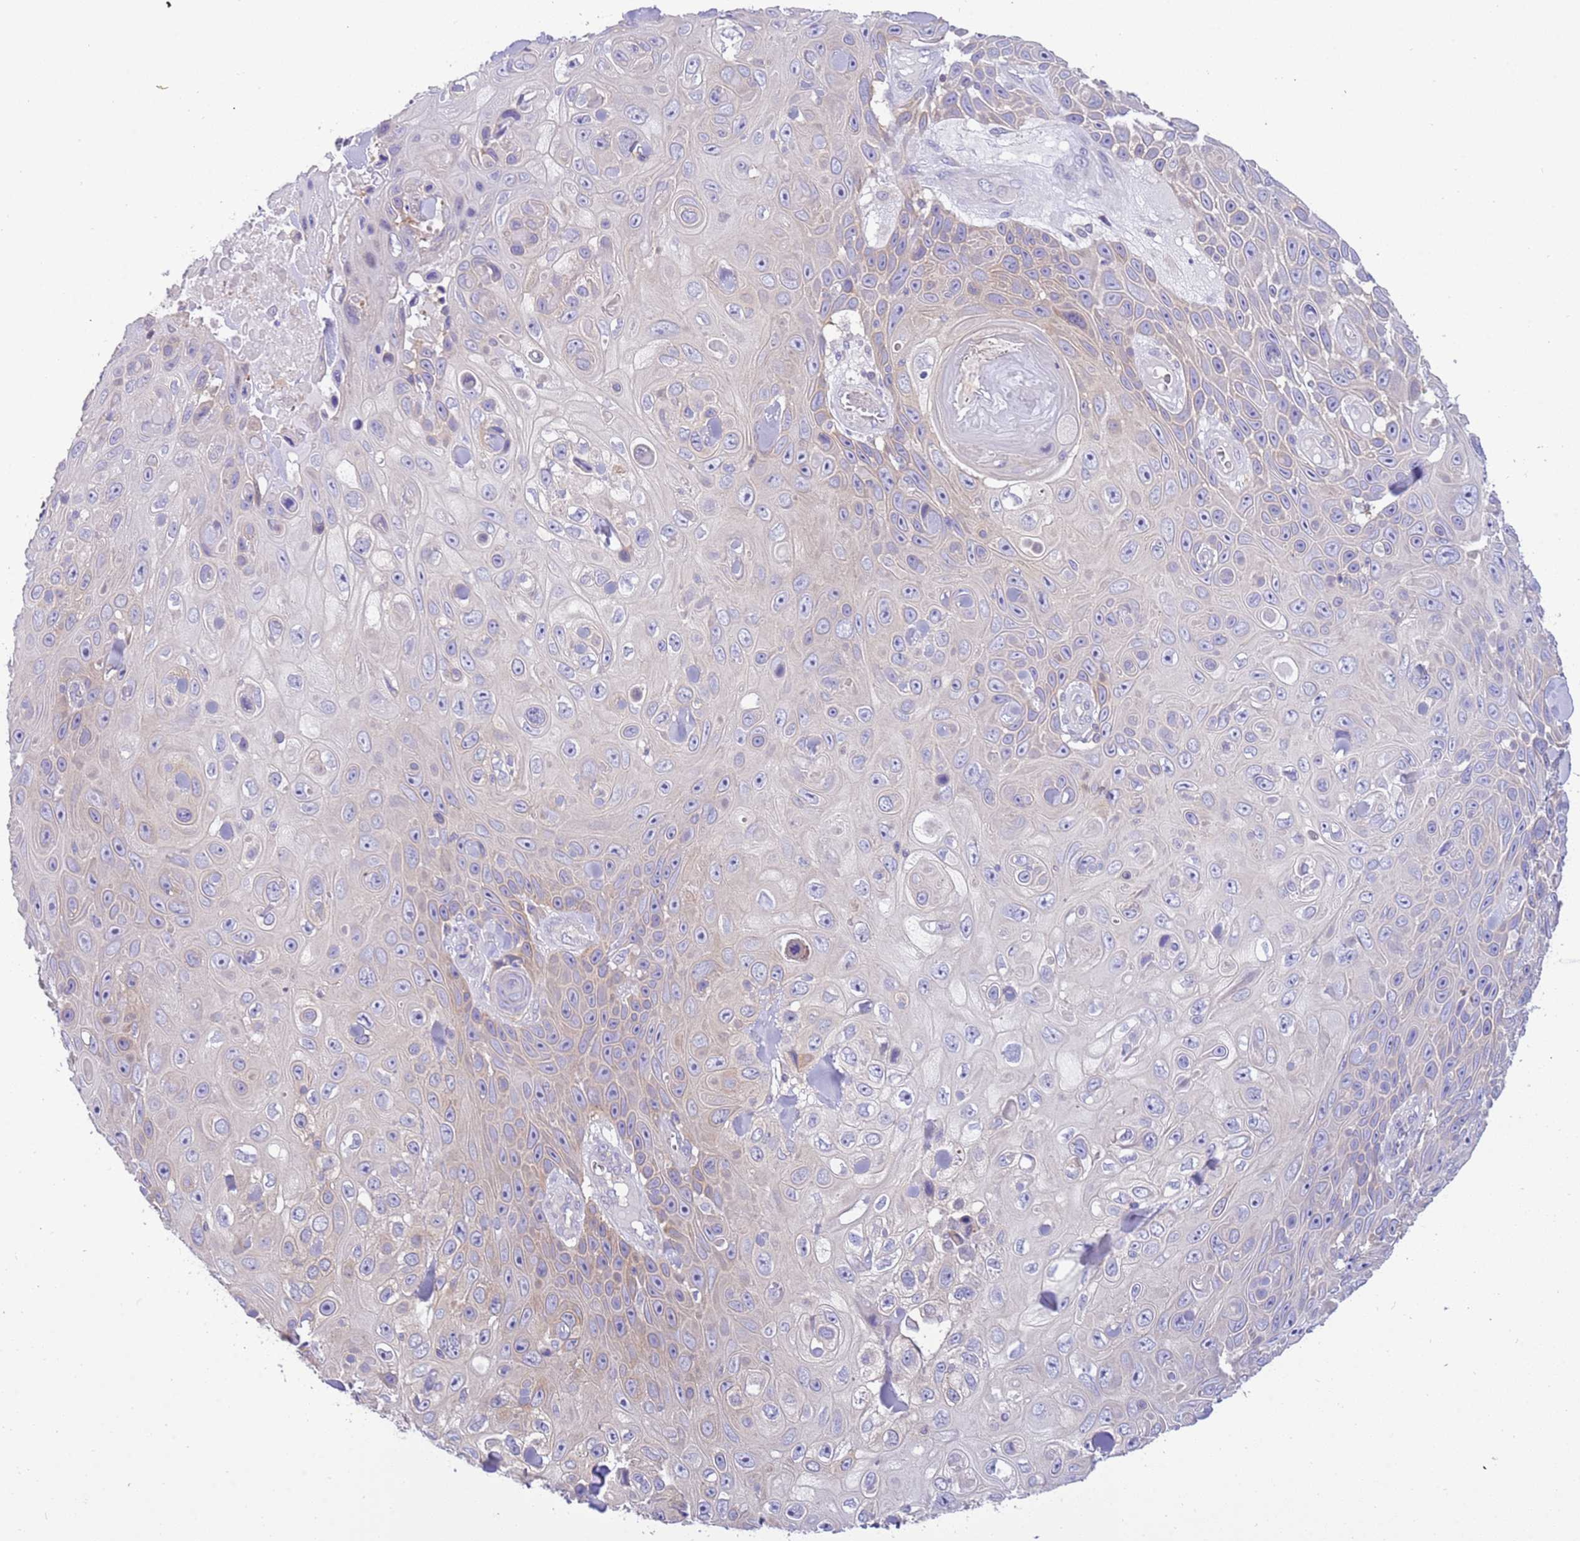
{"staining": {"intensity": "weak", "quantity": "<25%", "location": "cytoplasmic/membranous"}, "tissue": "skin cancer", "cell_type": "Tumor cells", "image_type": "cancer", "snomed": [{"axis": "morphology", "description": "Squamous cell carcinoma, NOS"}, {"axis": "topography", "description": "Skin"}], "caption": "Human skin cancer stained for a protein using IHC shows no positivity in tumor cells.", "gene": "STIP1", "patient": {"sex": "male", "age": 82}}